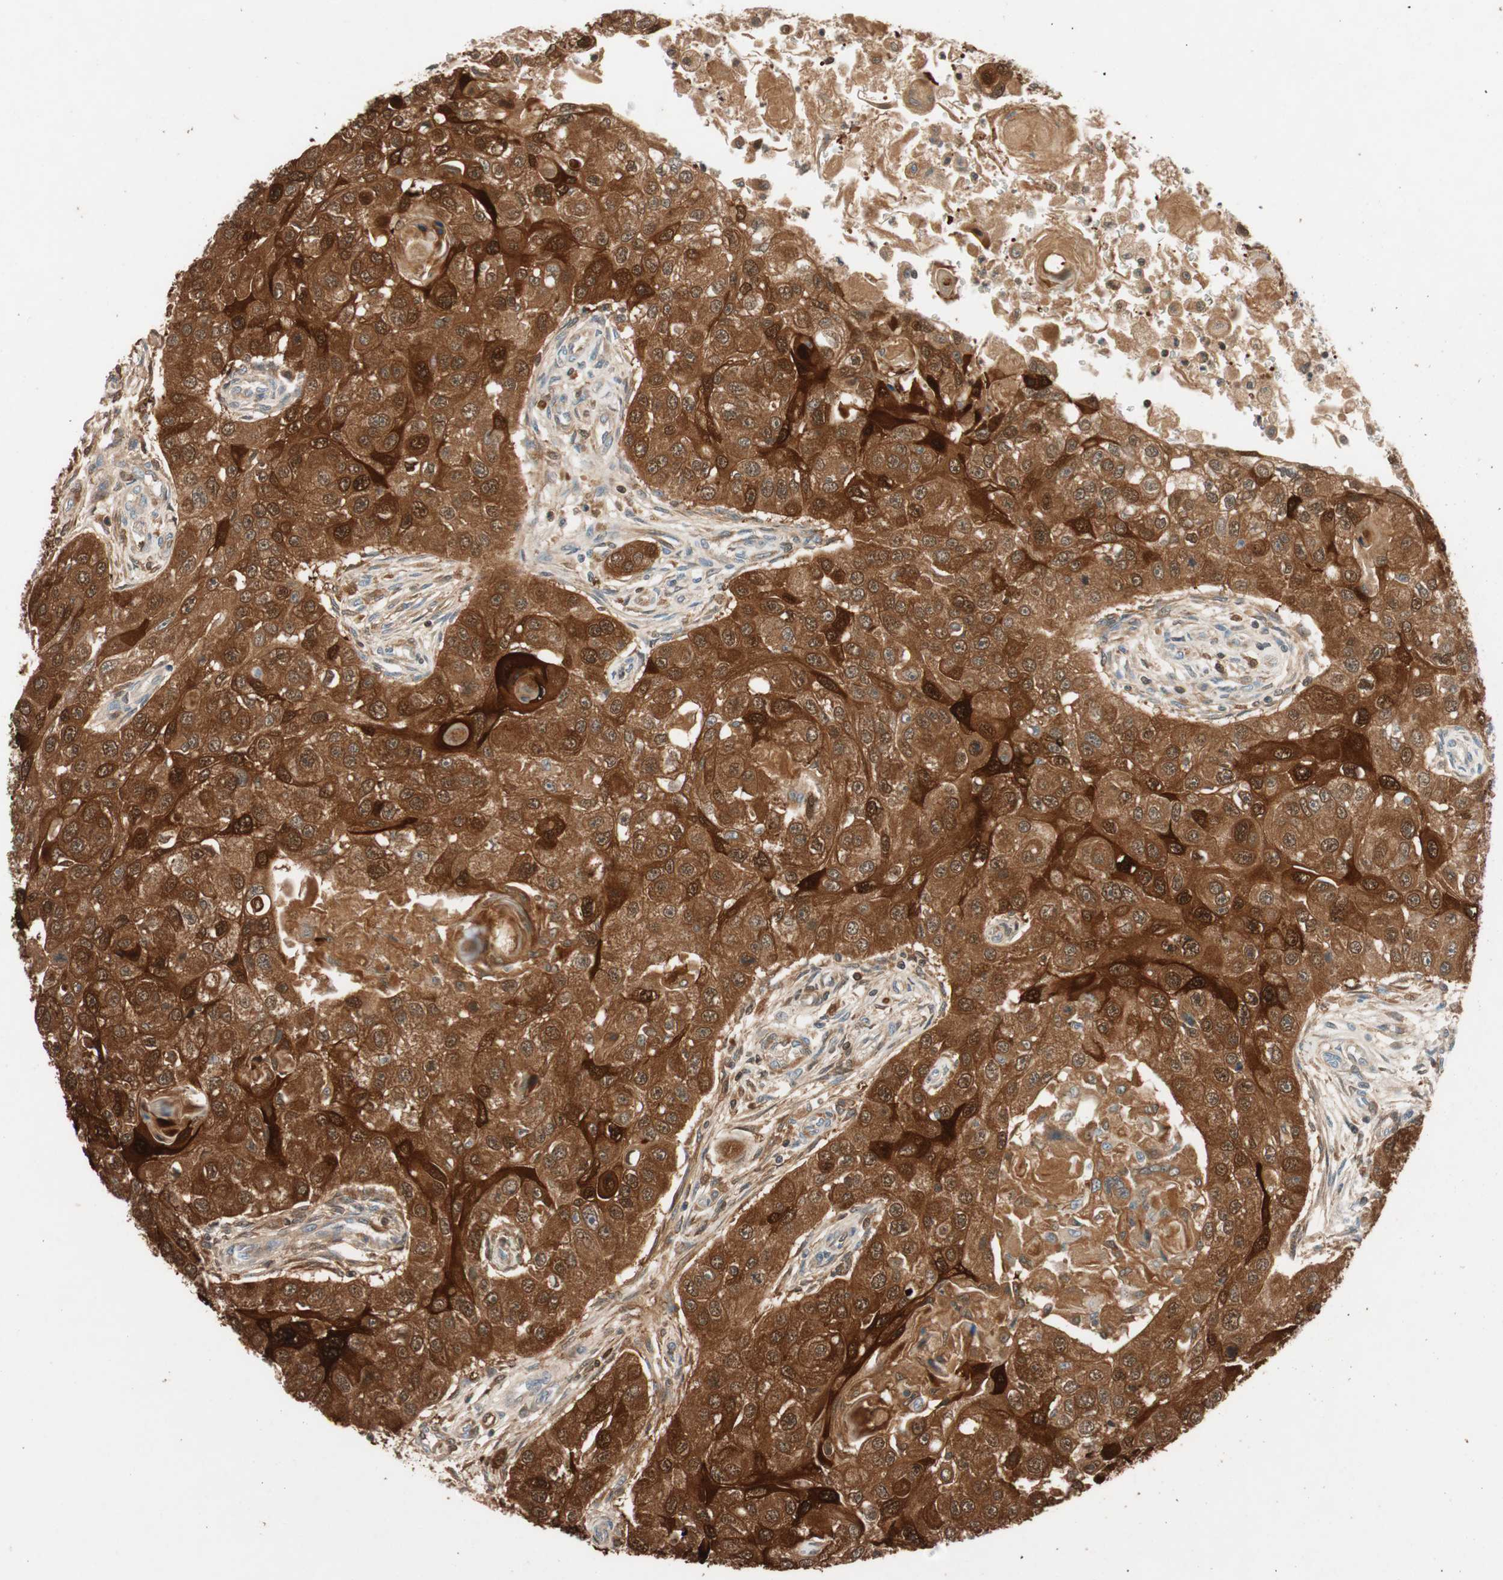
{"staining": {"intensity": "strong", "quantity": "25%-75%", "location": "cytoplasmic/membranous,nuclear"}, "tissue": "head and neck cancer", "cell_type": "Tumor cells", "image_type": "cancer", "snomed": [{"axis": "morphology", "description": "Normal tissue, NOS"}, {"axis": "morphology", "description": "Squamous cell carcinoma, NOS"}, {"axis": "topography", "description": "Skeletal muscle"}, {"axis": "topography", "description": "Head-Neck"}], "caption": "A photomicrograph of squamous cell carcinoma (head and neck) stained for a protein reveals strong cytoplasmic/membranous and nuclear brown staining in tumor cells.", "gene": "SERPINB5", "patient": {"sex": "male", "age": 51}}